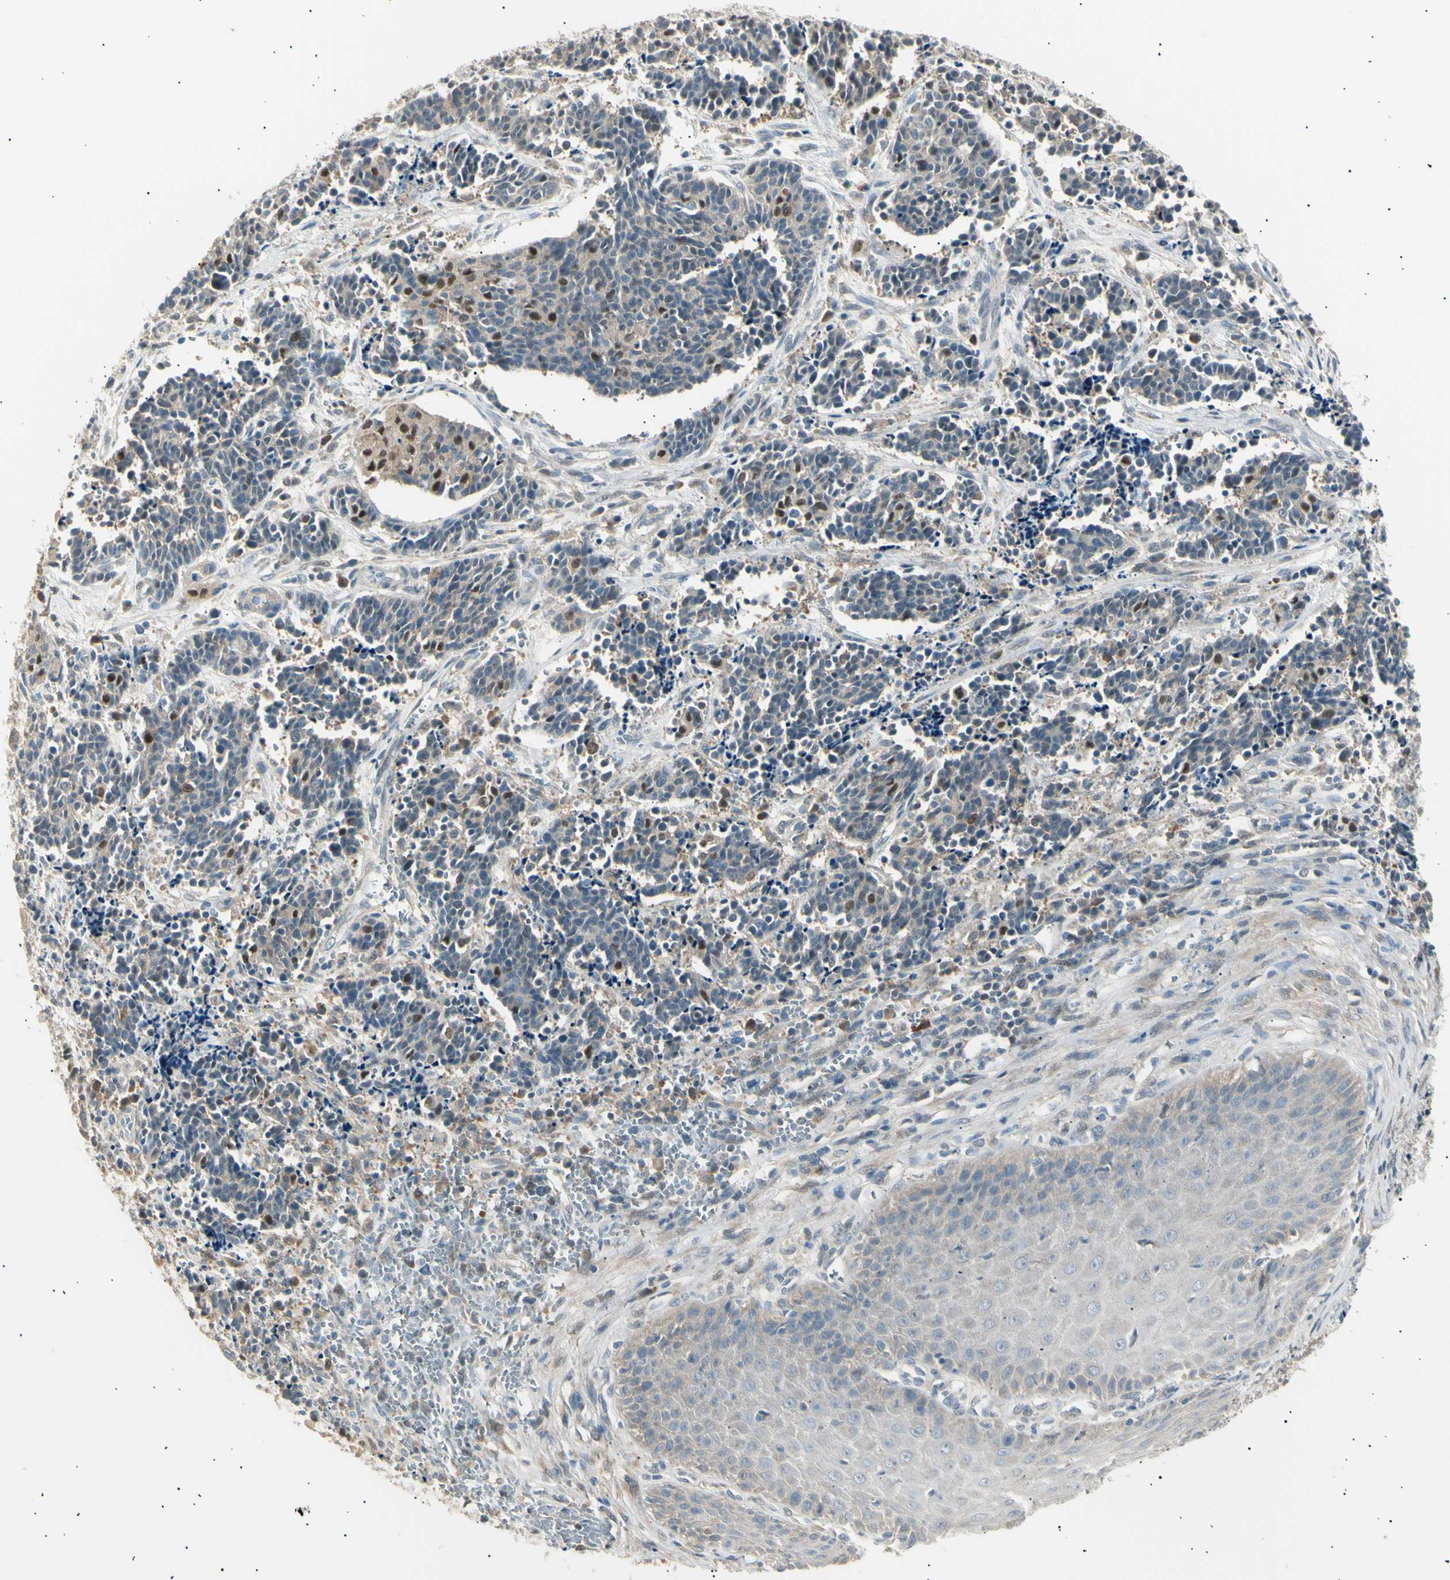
{"staining": {"intensity": "moderate", "quantity": "<25%", "location": "cytoplasmic/membranous"}, "tissue": "cervical cancer", "cell_type": "Tumor cells", "image_type": "cancer", "snomed": [{"axis": "morphology", "description": "Squamous cell carcinoma, NOS"}, {"axis": "topography", "description": "Cervix"}], "caption": "This is a photomicrograph of IHC staining of squamous cell carcinoma (cervical), which shows moderate positivity in the cytoplasmic/membranous of tumor cells.", "gene": "LHPP", "patient": {"sex": "female", "age": 35}}